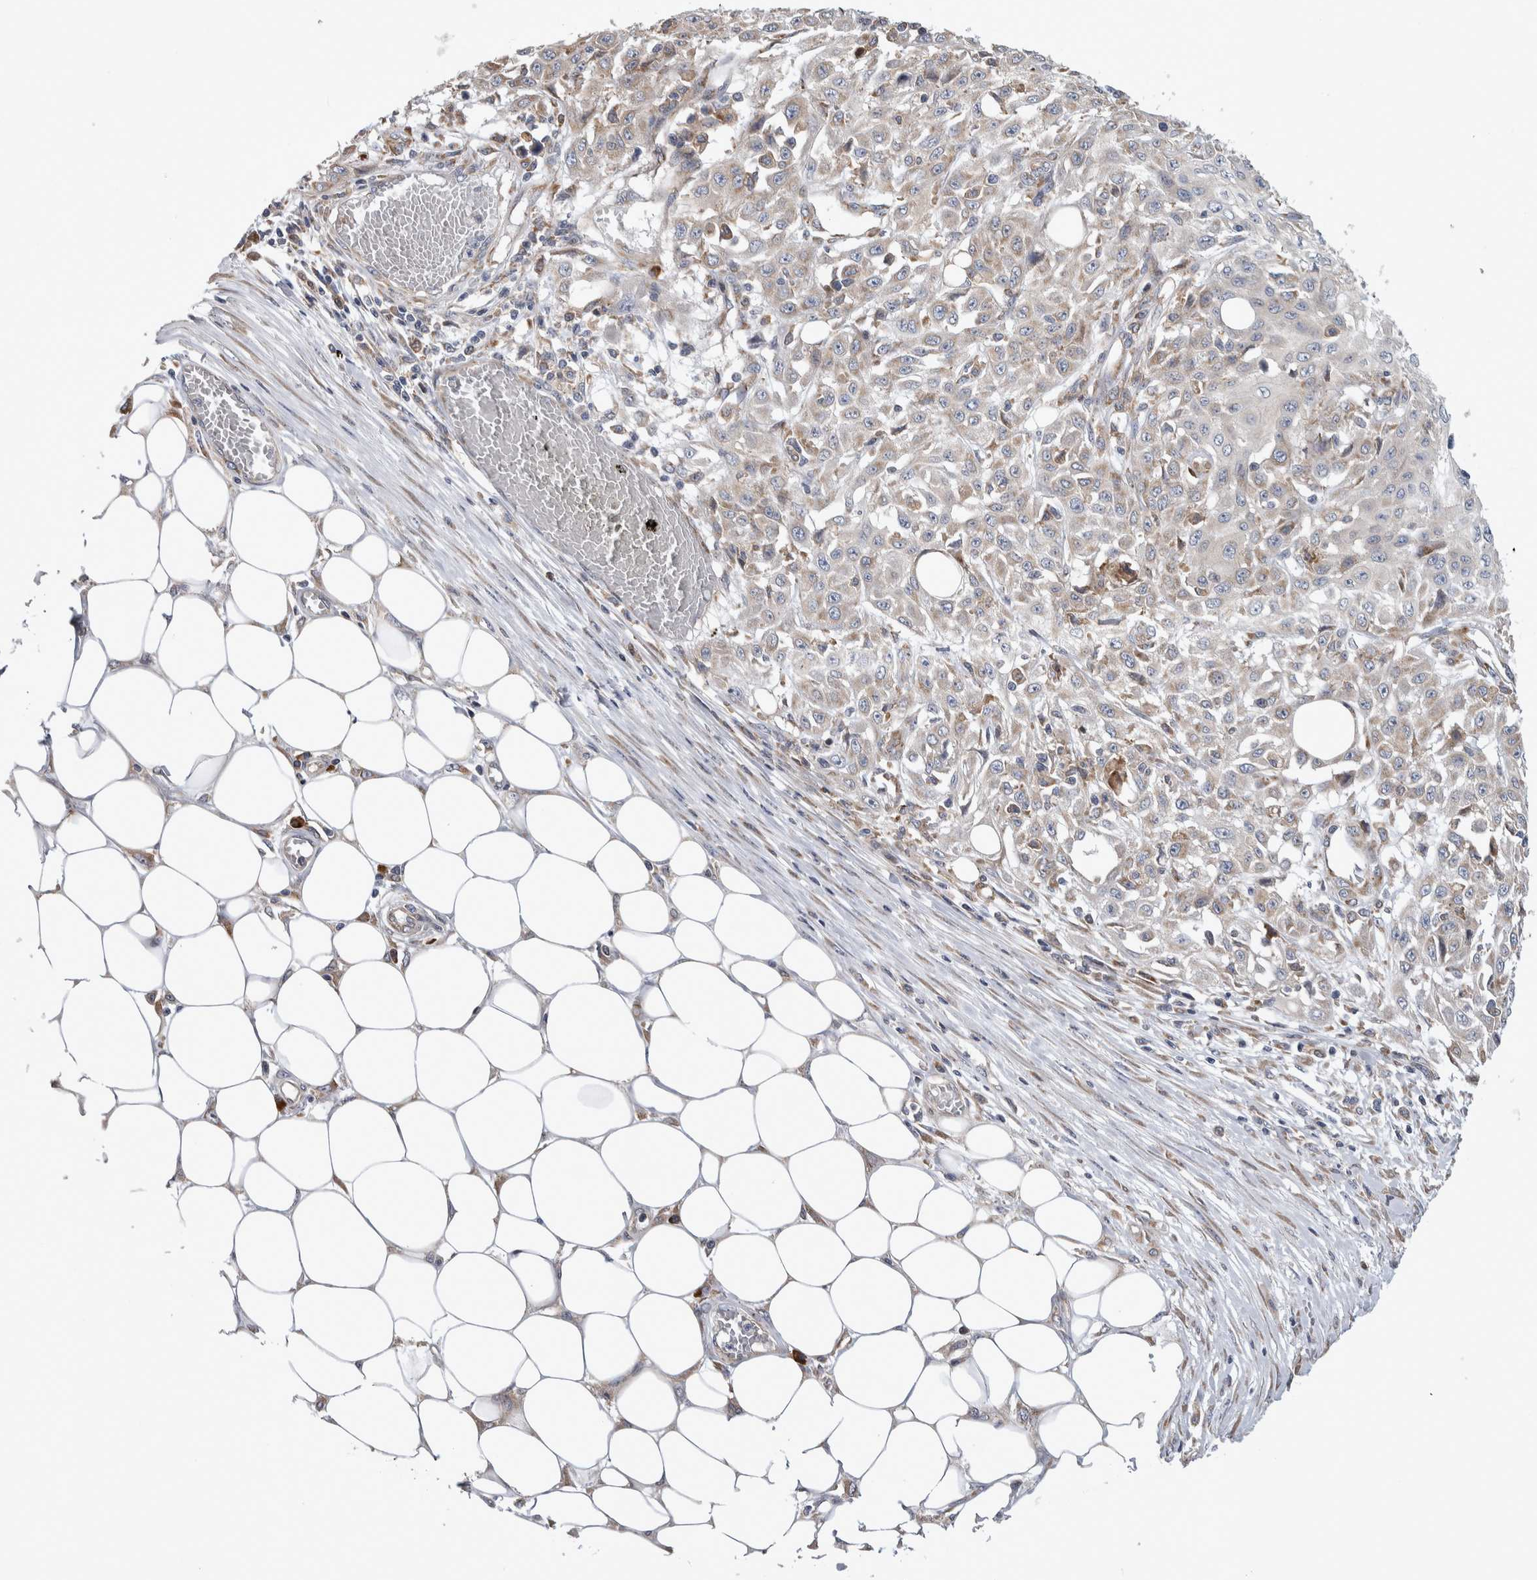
{"staining": {"intensity": "weak", "quantity": "25%-75%", "location": "cytoplasmic/membranous"}, "tissue": "skin cancer", "cell_type": "Tumor cells", "image_type": "cancer", "snomed": [{"axis": "morphology", "description": "Squamous cell carcinoma, NOS"}, {"axis": "morphology", "description": "Squamous cell carcinoma, metastatic, NOS"}, {"axis": "topography", "description": "Skin"}, {"axis": "topography", "description": "Lymph node"}], "caption": "This image displays immunohistochemistry staining of skin cancer, with low weak cytoplasmic/membranous staining in approximately 25%-75% of tumor cells.", "gene": "IBTK", "patient": {"sex": "male", "age": 75}}